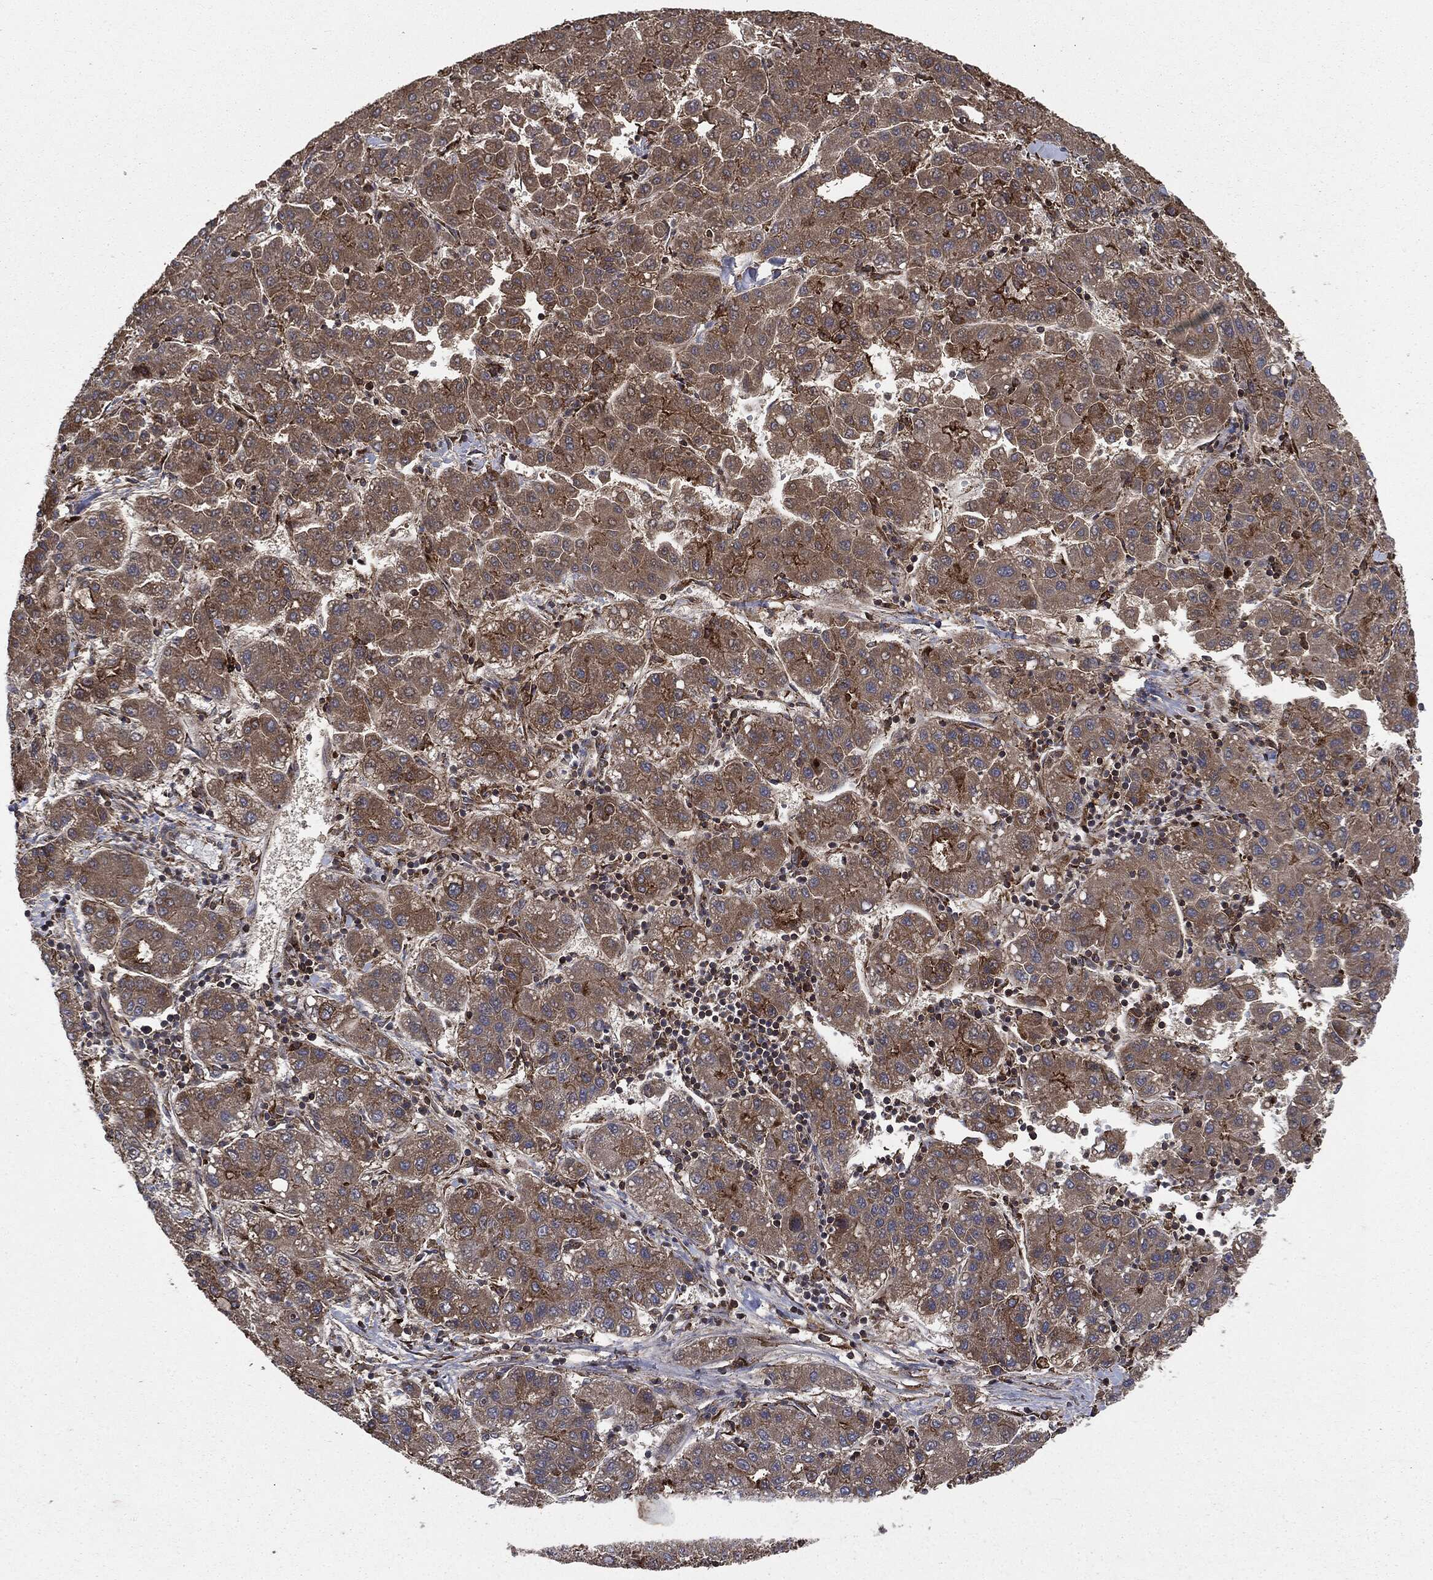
{"staining": {"intensity": "moderate", "quantity": "25%-75%", "location": "cytoplasmic/membranous"}, "tissue": "liver cancer", "cell_type": "Tumor cells", "image_type": "cancer", "snomed": [{"axis": "morphology", "description": "Carcinoma, Hepatocellular, NOS"}, {"axis": "topography", "description": "Liver"}], "caption": "The histopathology image demonstrates a brown stain indicating the presence of a protein in the cytoplasmic/membranous of tumor cells in liver hepatocellular carcinoma.", "gene": "PLOD3", "patient": {"sex": "male", "age": 65}}